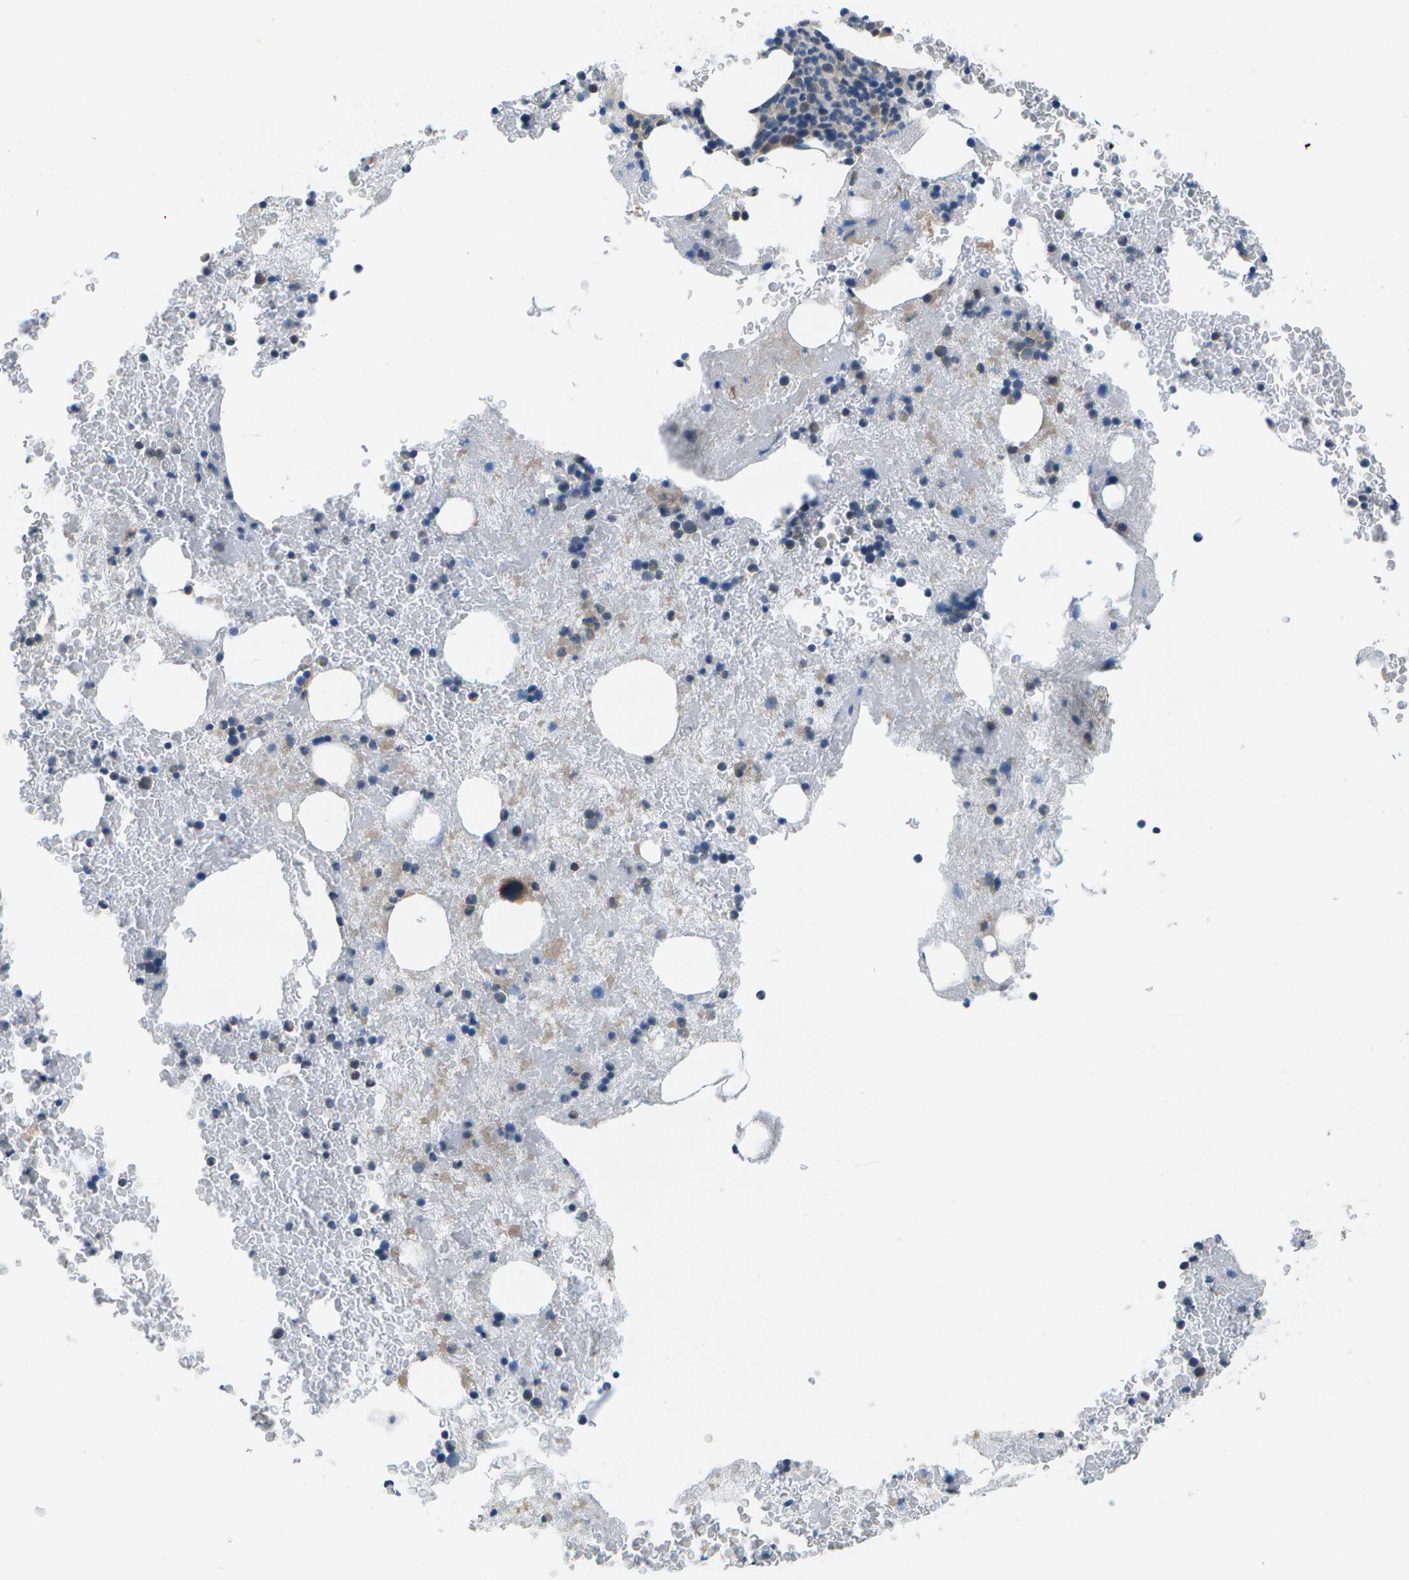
{"staining": {"intensity": "weak", "quantity": "<25%", "location": "cytoplasmic/membranous"}, "tissue": "bone marrow", "cell_type": "Hematopoietic cells", "image_type": "normal", "snomed": [{"axis": "morphology", "description": "Normal tissue, NOS"}, {"axis": "morphology", "description": "Inflammation, NOS"}, {"axis": "topography", "description": "Bone marrow"}], "caption": "A high-resolution histopathology image shows immunohistochemistry (IHC) staining of unremarkable bone marrow, which demonstrates no significant staining in hematopoietic cells.", "gene": "P3H1", "patient": {"sex": "male", "age": 63}}